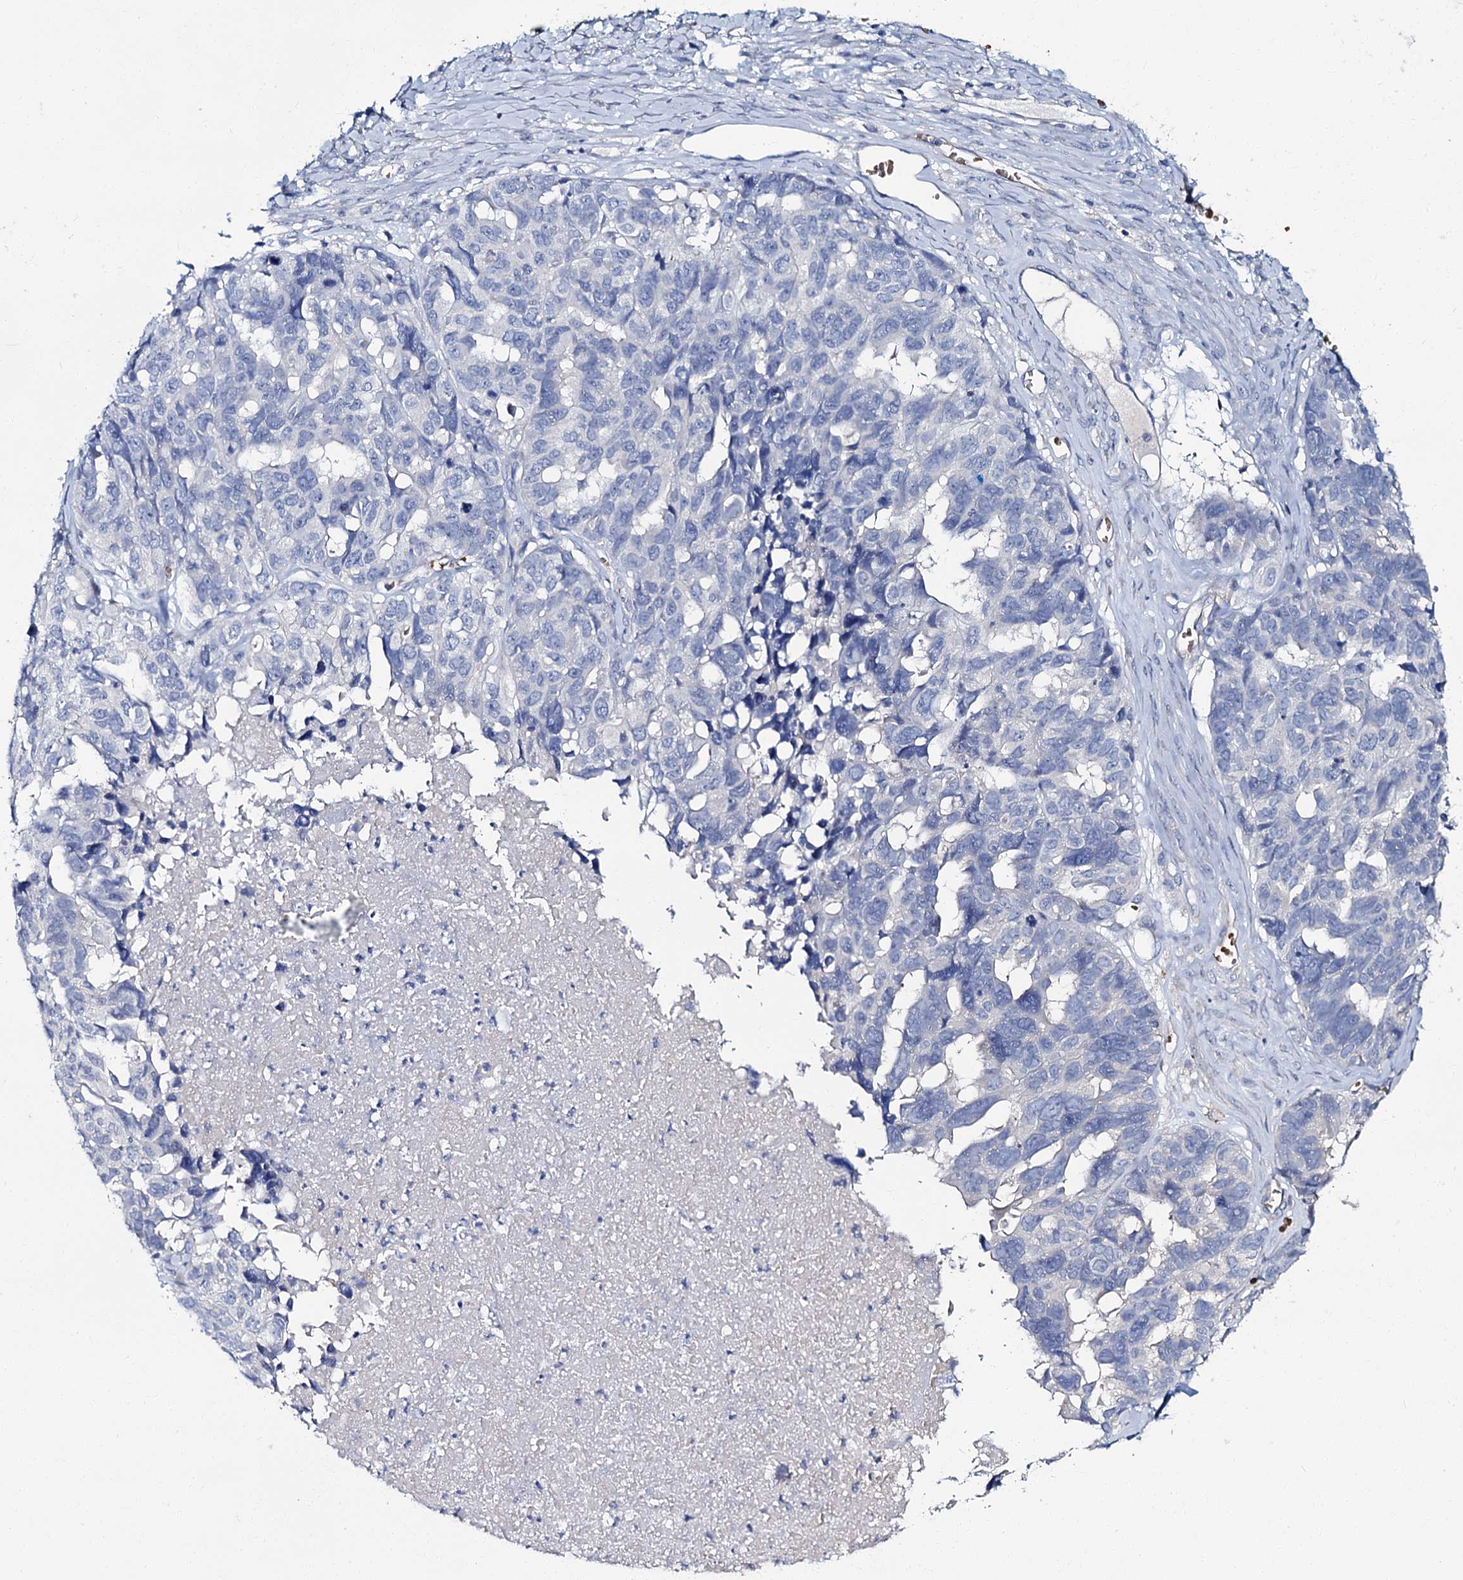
{"staining": {"intensity": "negative", "quantity": "none", "location": "none"}, "tissue": "ovarian cancer", "cell_type": "Tumor cells", "image_type": "cancer", "snomed": [{"axis": "morphology", "description": "Cystadenocarcinoma, serous, NOS"}, {"axis": "topography", "description": "Ovary"}], "caption": "Immunohistochemical staining of ovarian serous cystadenocarcinoma displays no significant positivity in tumor cells.", "gene": "ATG2A", "patient": {"sex": "female", "age": 79}}